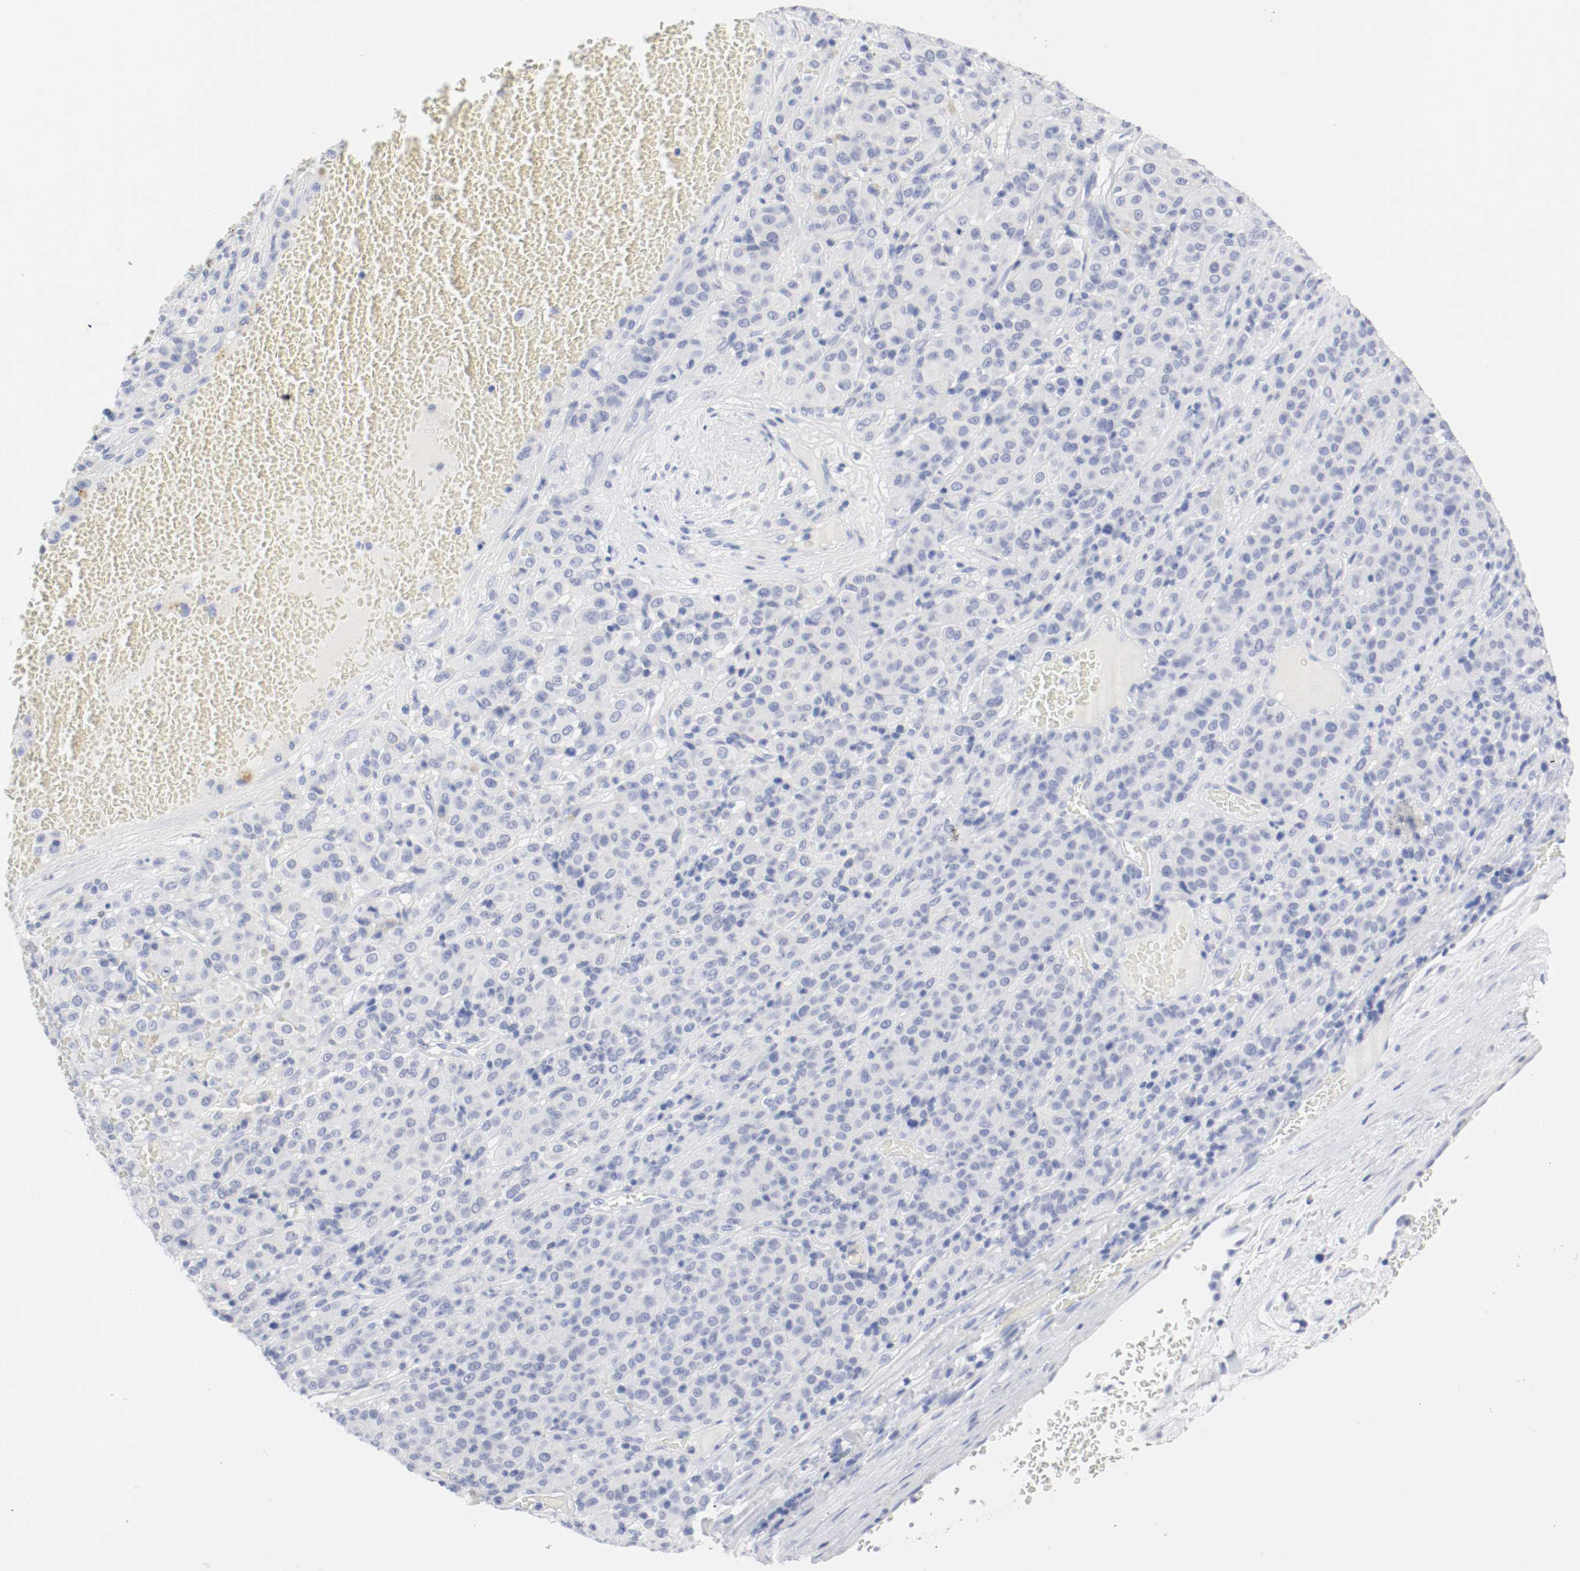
{"staining": {"intensity": "negative", "quantity": "none", "location": "none"}, "tissue": "melanoma", "cell_type": "Tumor cells", "image_type": "cancer", "snomed": [{"axis": "morphology", "description": "Malignant melanoma, Metastatic site"}, {"axis": "topography", "description": "Pancreas"}], "caption": "DAB immunohistochemical staining of human melanoma shows no significant staining in tumor cells.", "gene": "GAD1", "patient": {"sex": "female", "age": 30}}